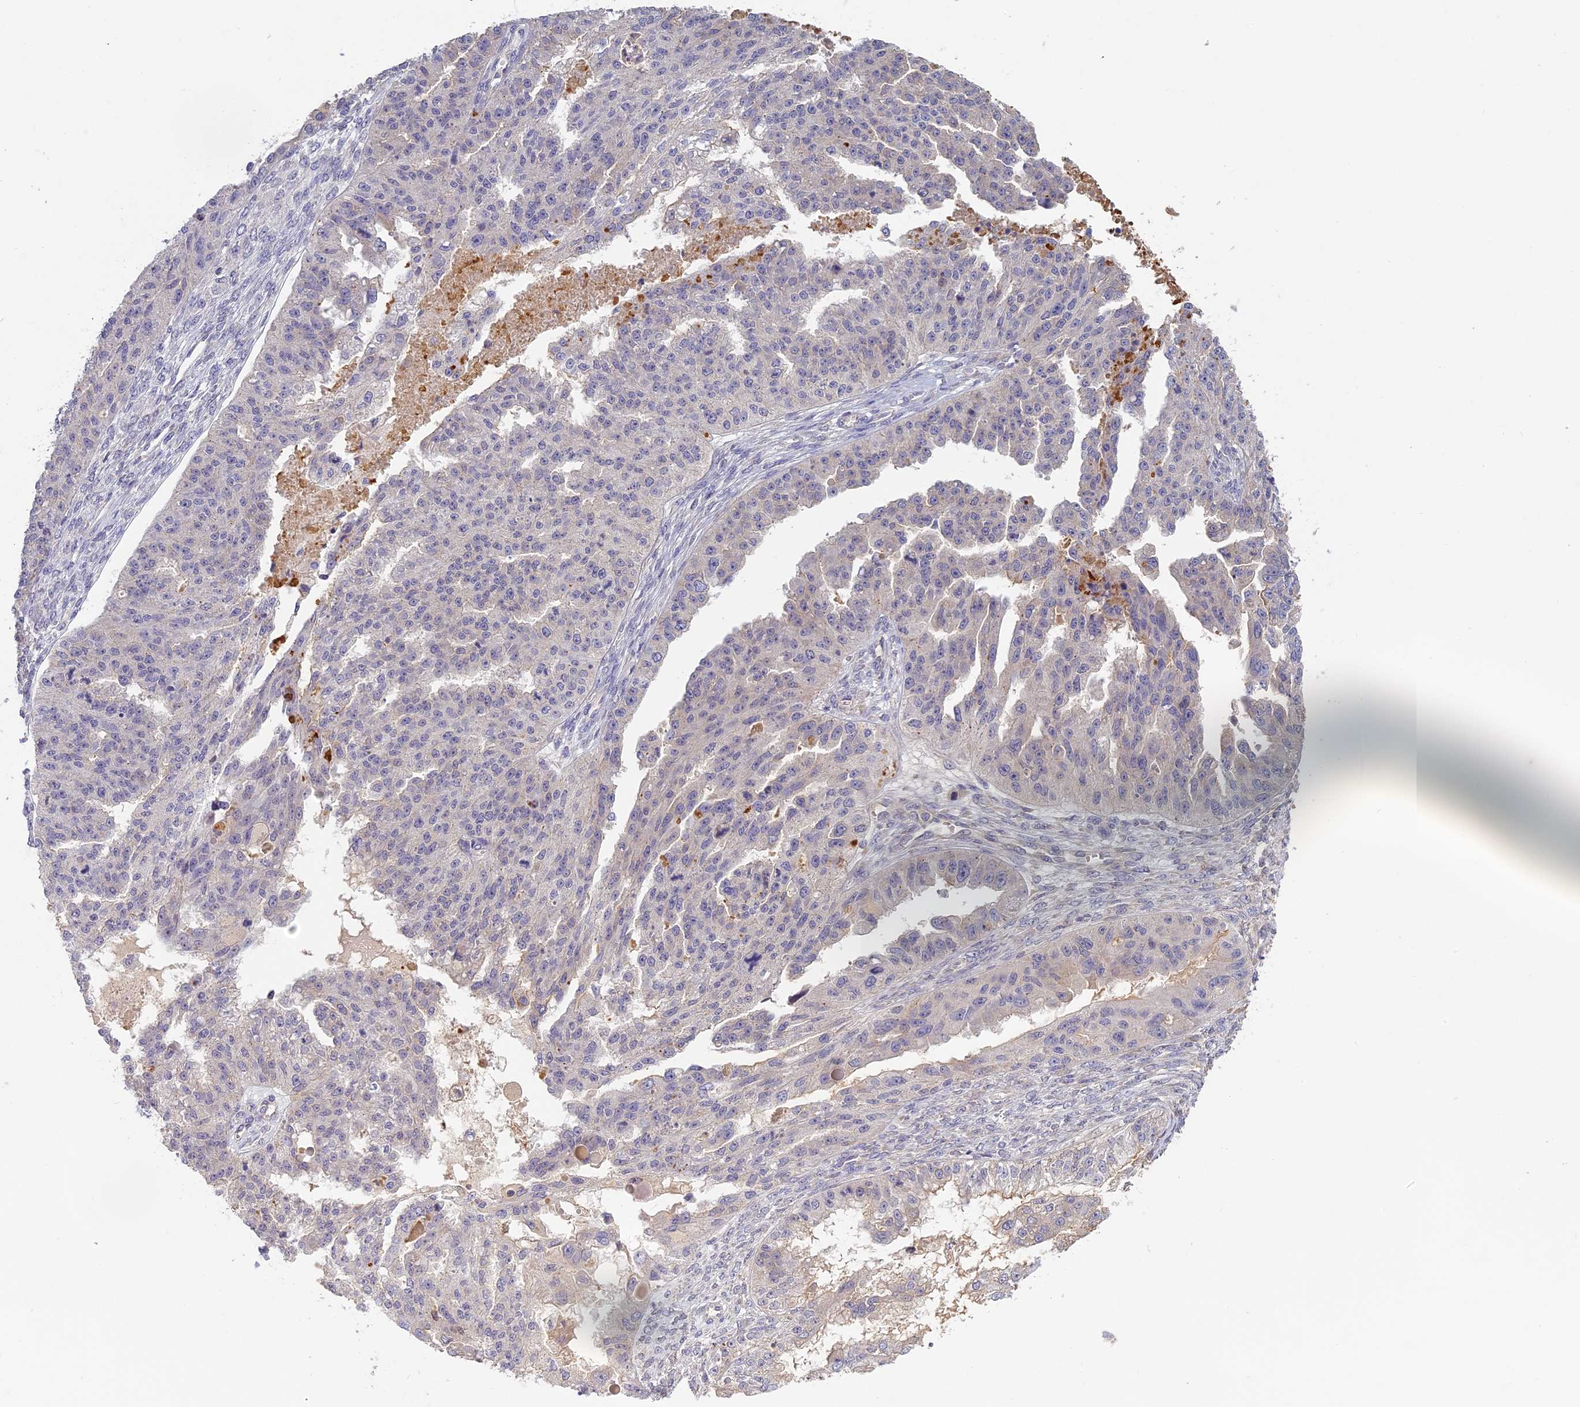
{"staining": {"intensity": "negative", "quantity": "none", "location": "none"}, "tissue": "ovarian cancer", "cell_type": "Tumor cells", "image_type": "cancer", "snomed": [{"axis": "morphology", "description": "Cystadenocarcinoma, serous, NOS"}, {"axis": "topography", "description": "Ovary"}], "caption": "Protein analysis of serous cystadenocarcinoma (ovarian) displays no significant positivity in tumor cells.", "gene": "AP4E1", "patient": {"sex": "female", "age": 58}}